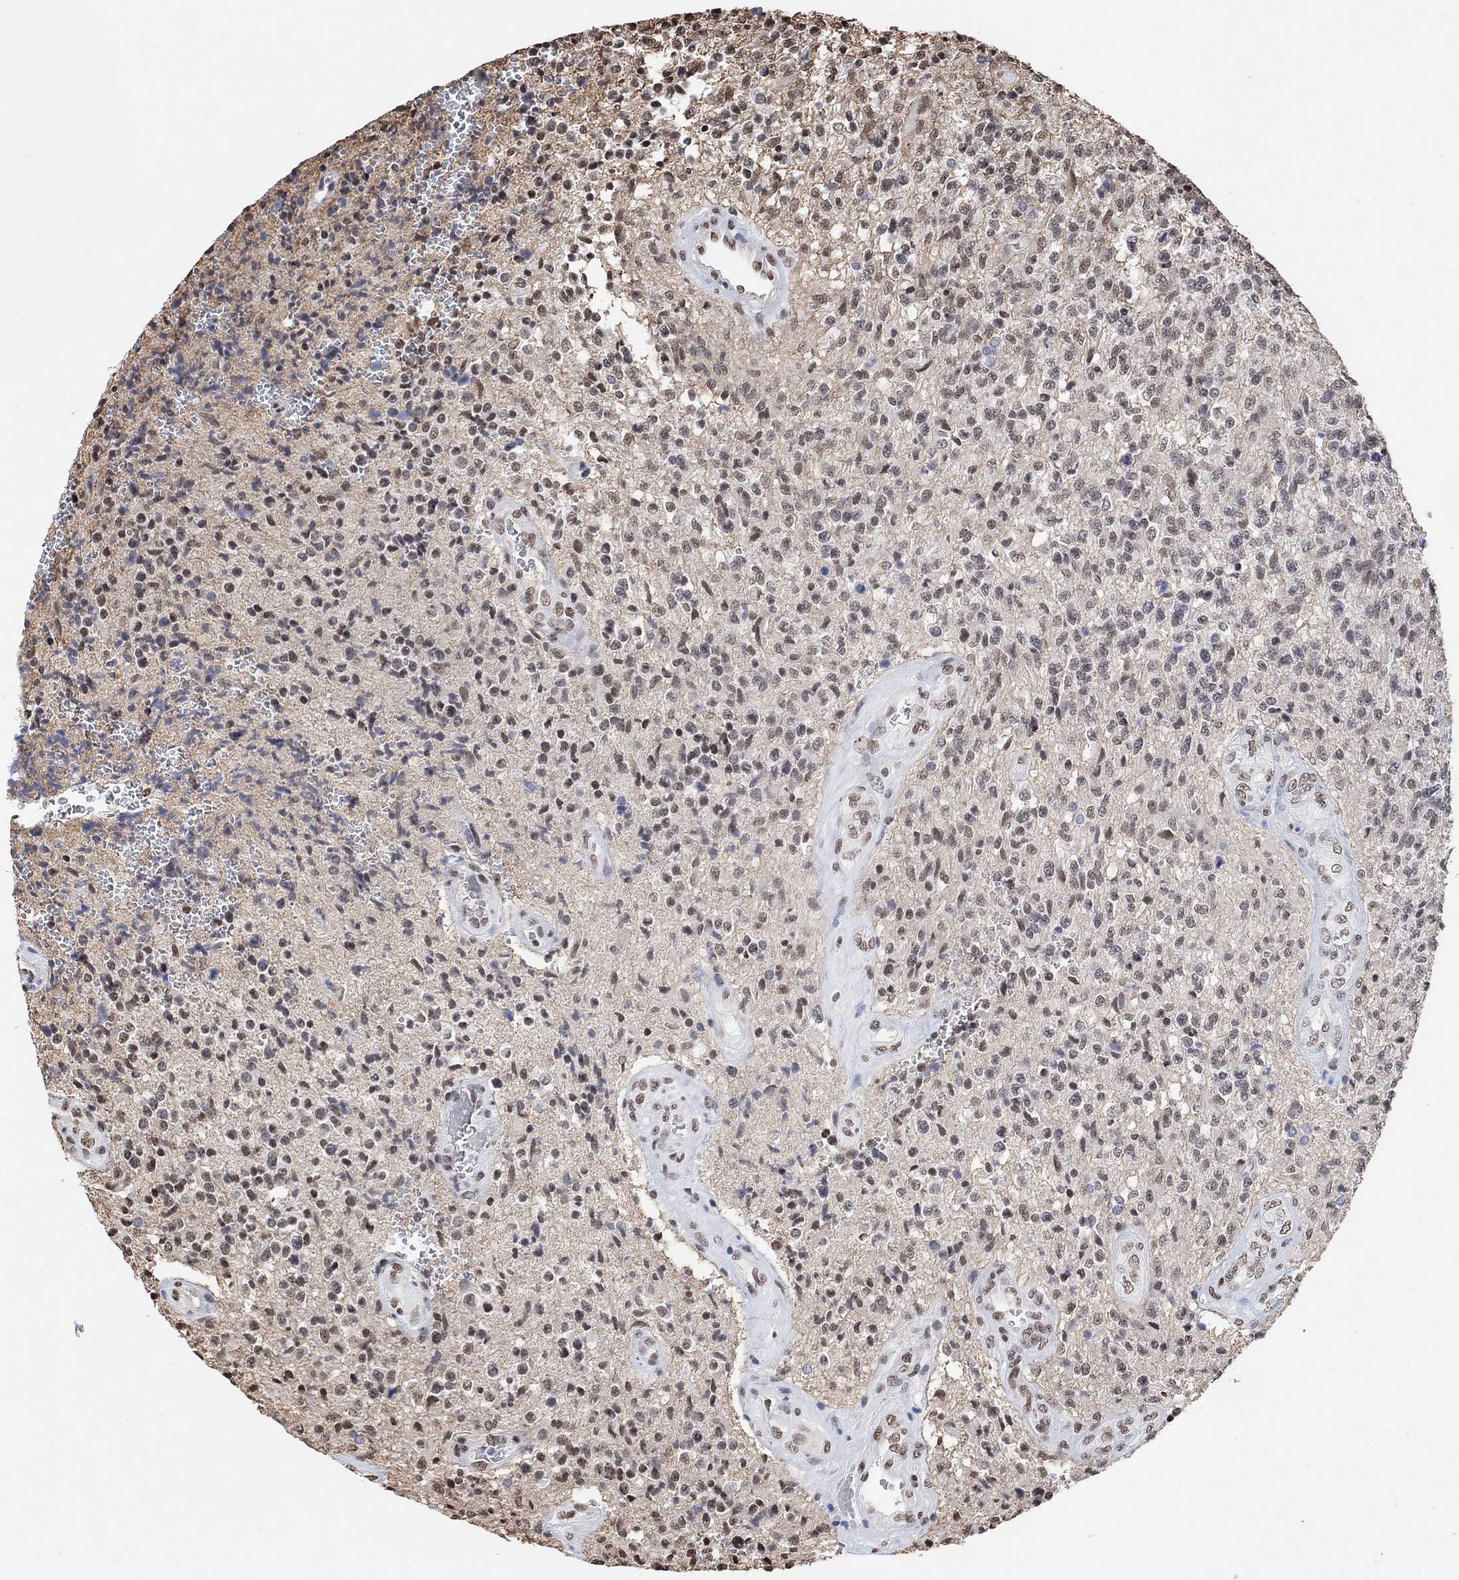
{"staining": {"intensity": "moderate", "quantity": "<25%", "location": "nuclear"}, "tissue": "glioma", "cell_type": "Tumor cells", "image_type": "cancer", "snomed": [{"axis": "morphology", "description": "Glioma, malignant, High grade"}, {"axis": "topography", "description": "Brain"}], "caption": "There is low levels of moderate nuclear positivity in tumor cells of high-grade glioma (malignant), as demonstrated by immunohistochemical staining (brown color).", "gene": "USP39", "patient": {"sex": "male", "age": 56}}